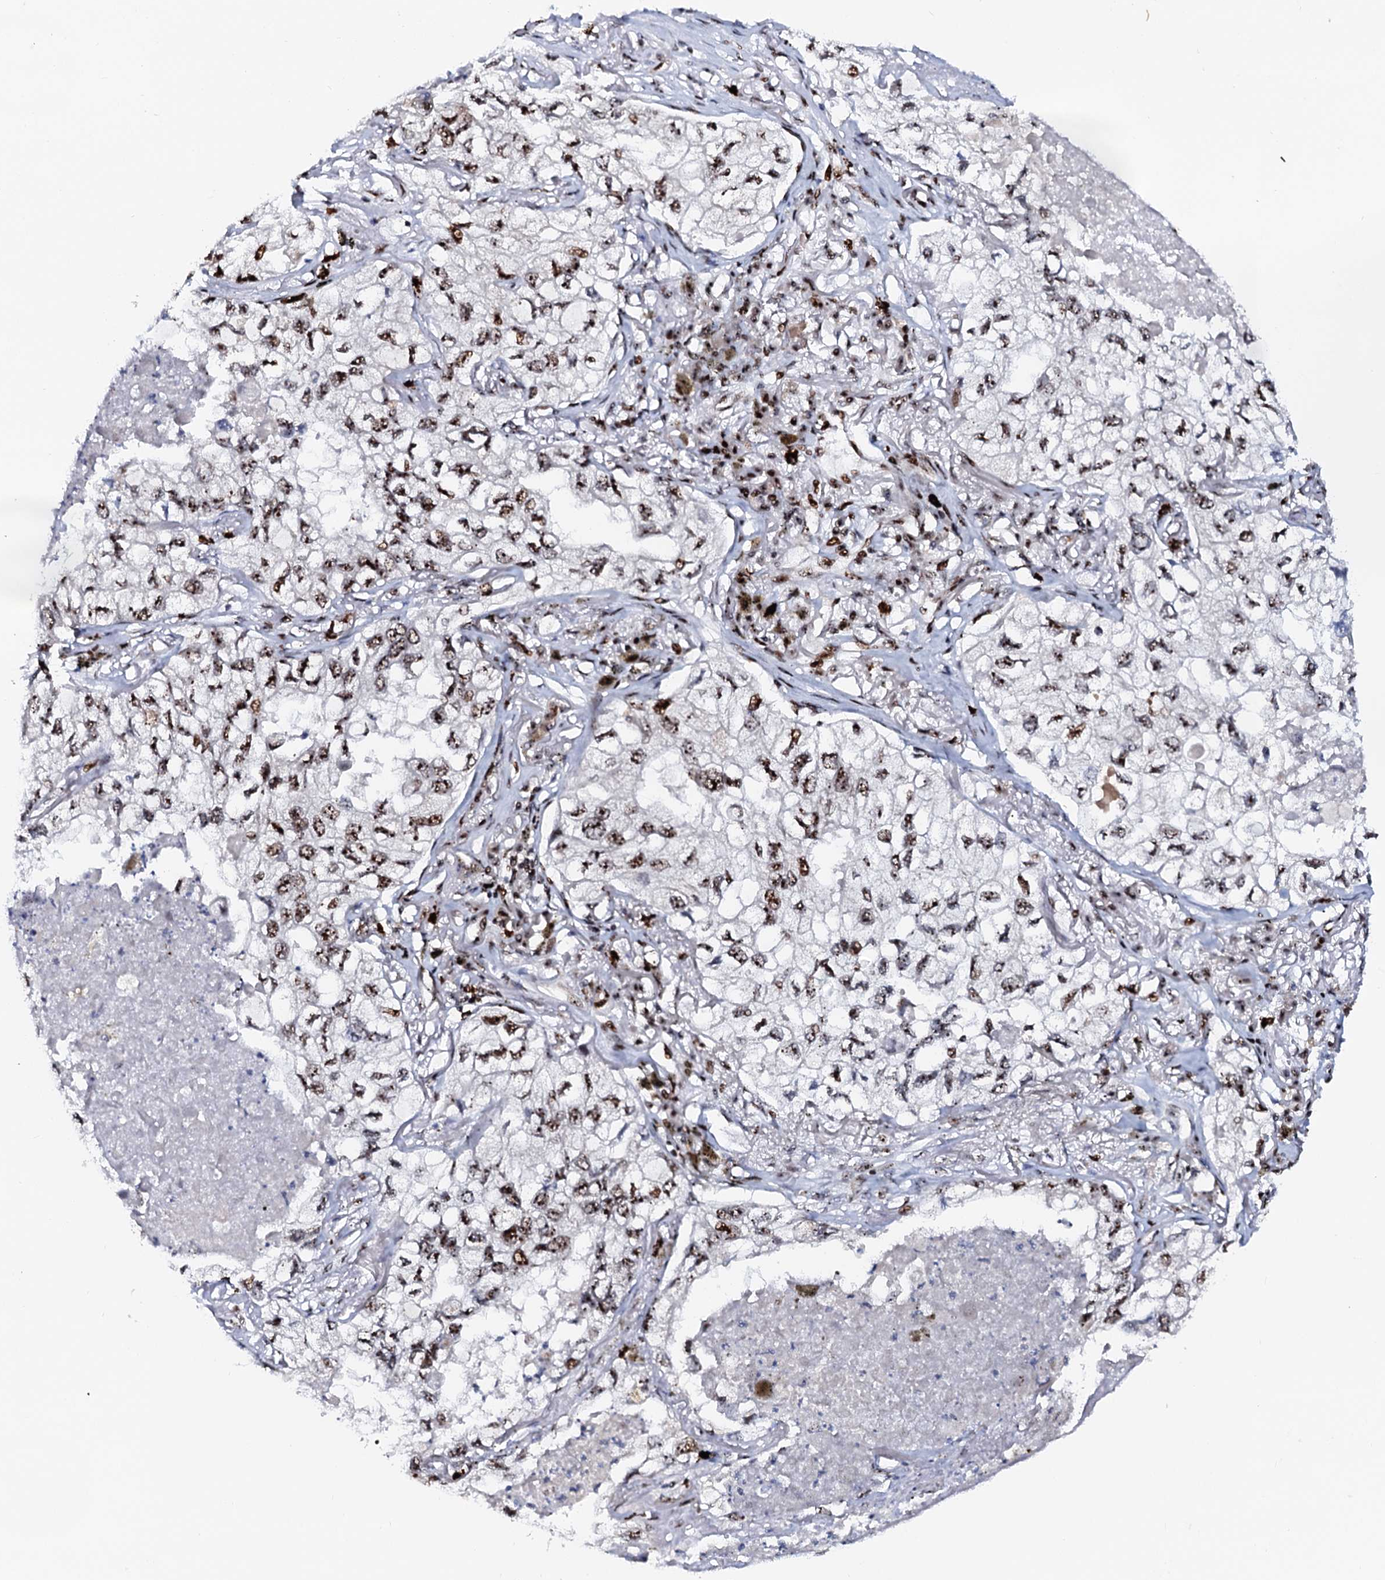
{"staining": {"intensity": "moderate", "quantity": ">75%", "location": "nuclear"}, "tissue": "lung cancer", "cell_type": "Tumor cells", "image_type": "cancer", "snomed": [{"axis": "morphology", "description": "Adenocarcinoma, NOS"}, {"axis": "topography", "description": "Lung"}], "caption": "IHC histopathology image of neoplastic tissue: lung cancer stained using immunohistochemistry demonstrates medium levels of moderate protein expression localized specifically in the nuclear of tumor cells, appearing as a nuclear brown color.", "gene": "NEUROG3", "patient": {"sex": "male", "age": 65}}